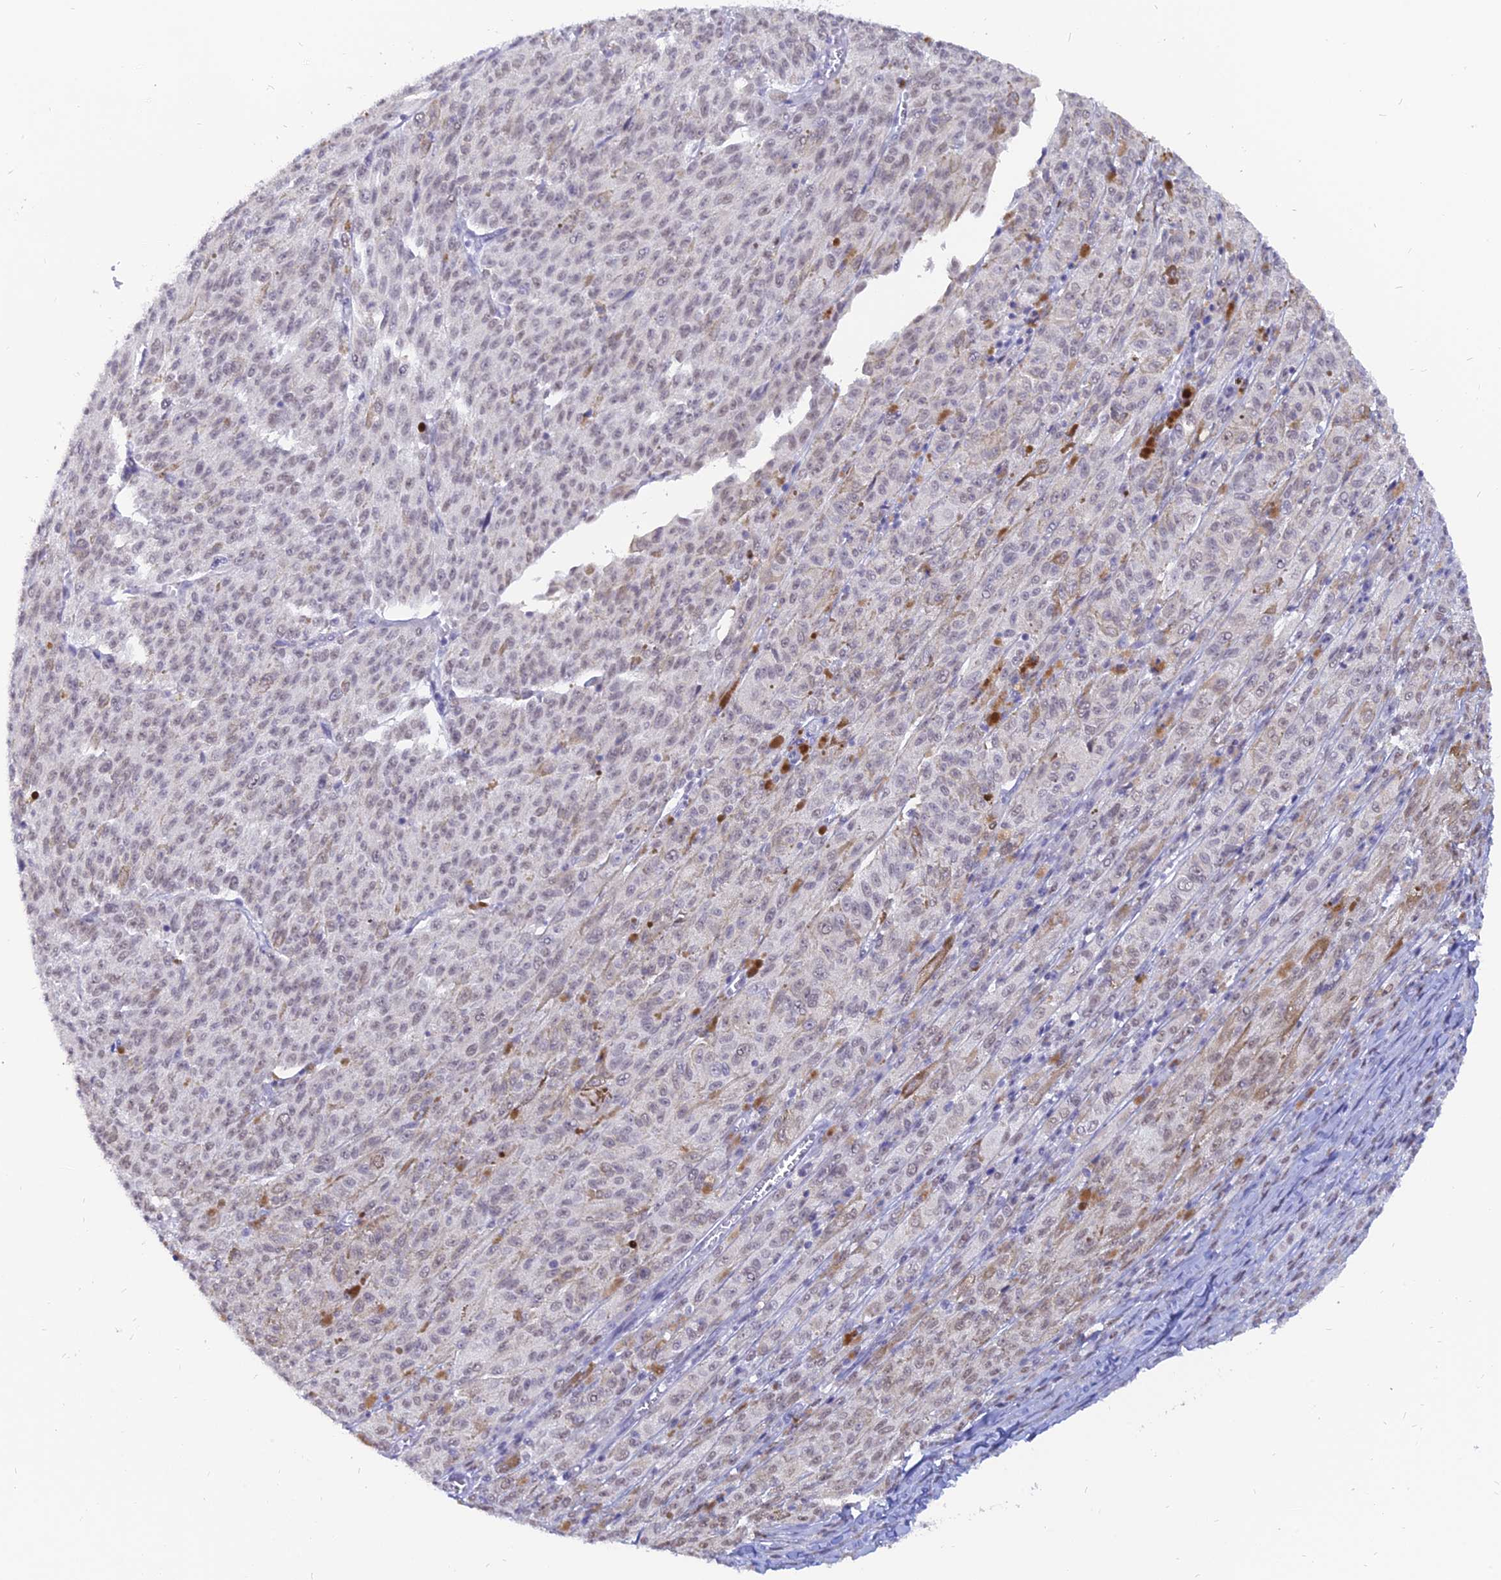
{"staining": {"intensity": "weak", "quantity": "25%-75%", "location": "nuclear"}, "tissue": "melanoma", "cell_type": "Tumor cells", "image_type": "cancer", "snomed": [{"axis": "morphology", "description": "Malignant melanoma, NOS"}, {"axis": "topography", "description": "Skin"}], "caption": "A brown stain highlights weak nuclear positivity of a protein in human melanoma tumor cells.", "gene": "DPY30", "patient": {"sex": "female", "age": 52}}